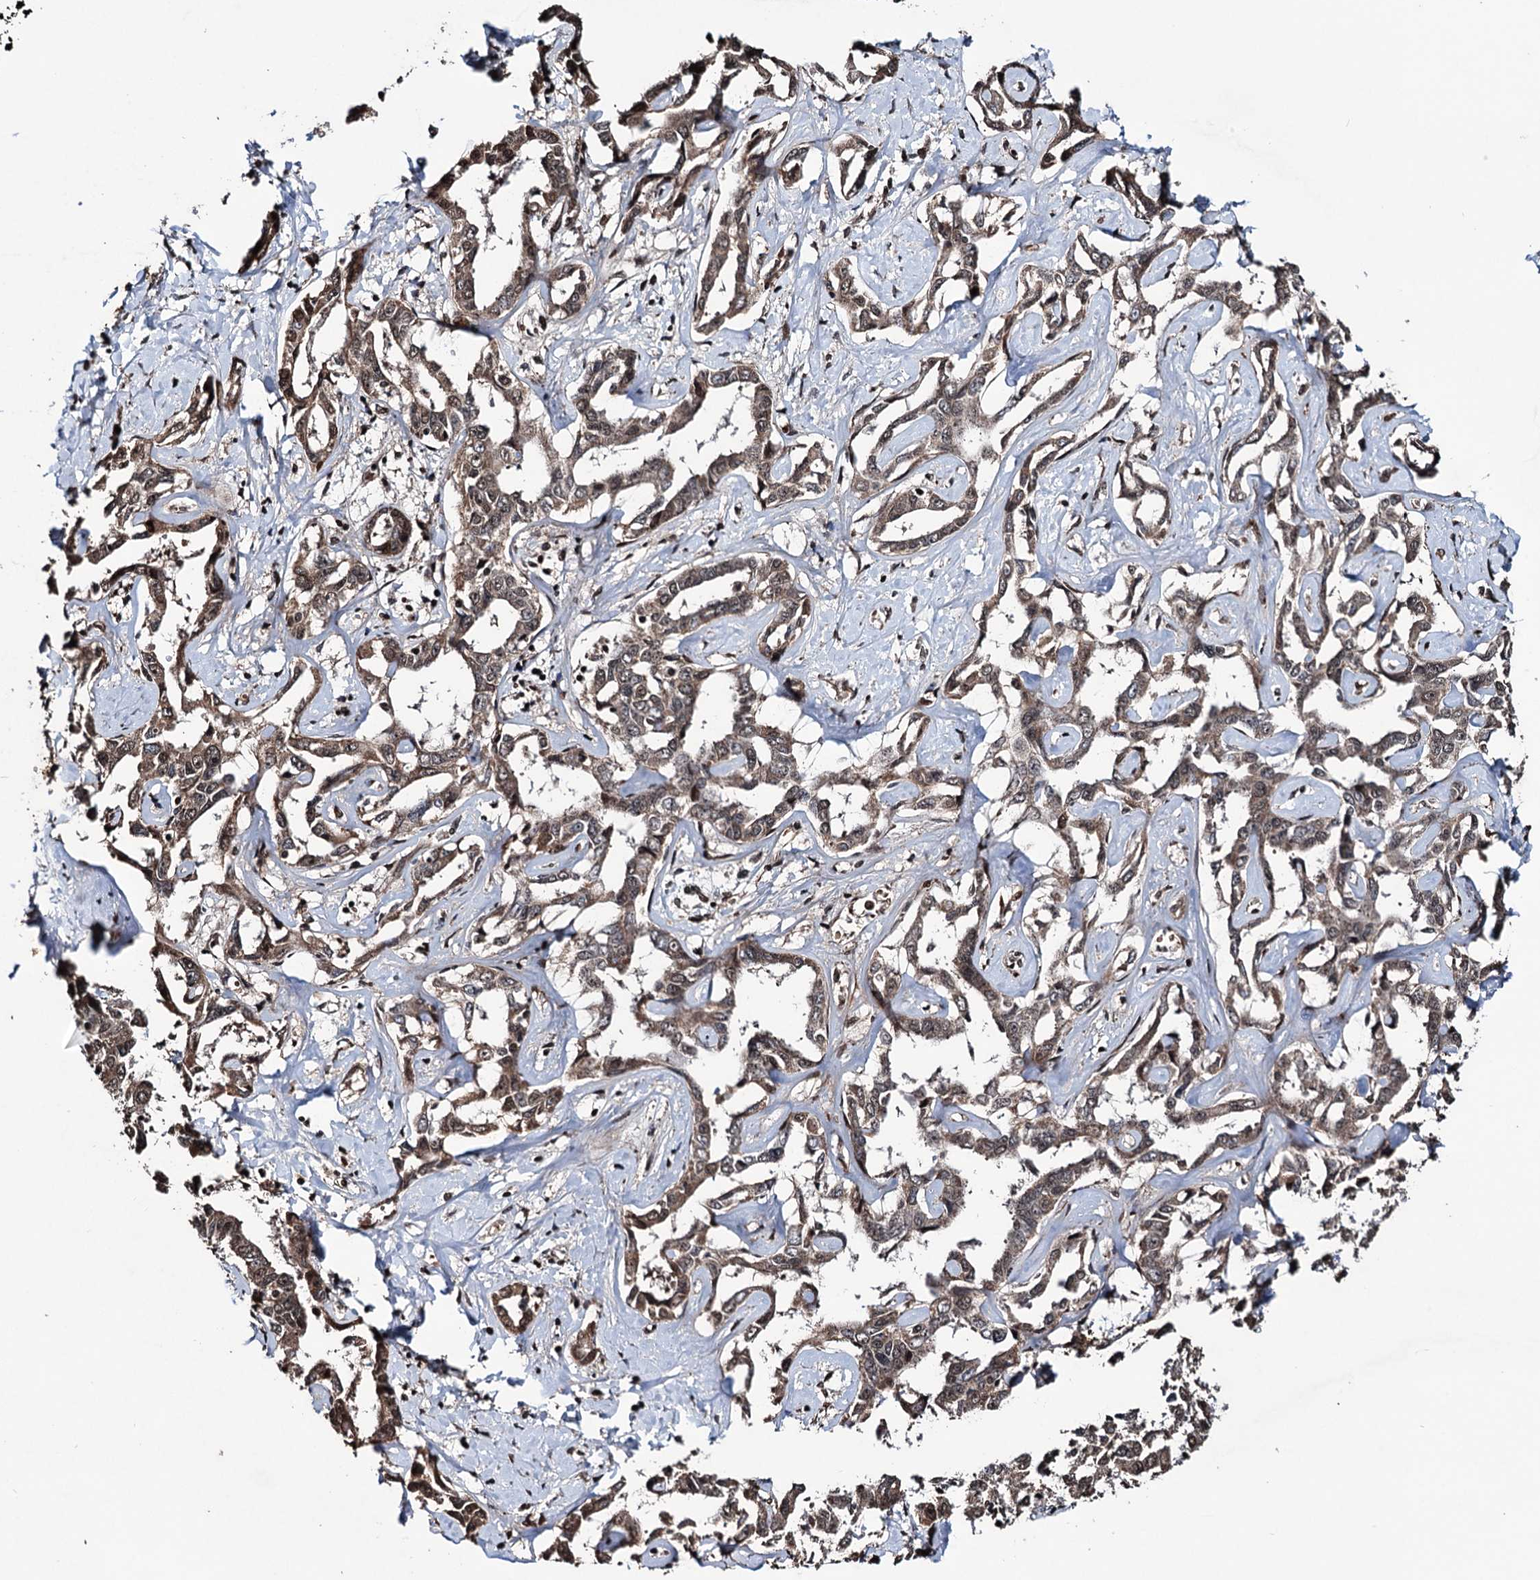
{"staining": {"intensity": "moderate", "quantity": ">75%", "location": "cytoplasmic/membranous,nuclear"}, "tissue": "liver cancer", "cell_type": "Tumor cells", "image_type": "cancer", "snomed": [{"axis": "morphology", "description": "Cholangiocarcinoma"}, {"axis": "topography", "description": "Liver"}], "caption": "About >75% of tumor cells in human liver cholangiocarcinoma demonstrate moderate cytoplasmic/membranous and nuclear protein staining as visualized by brown immunohistochemical staining.", "gene": "EYA4", "patient": {"sex": "male", "age": 59}}